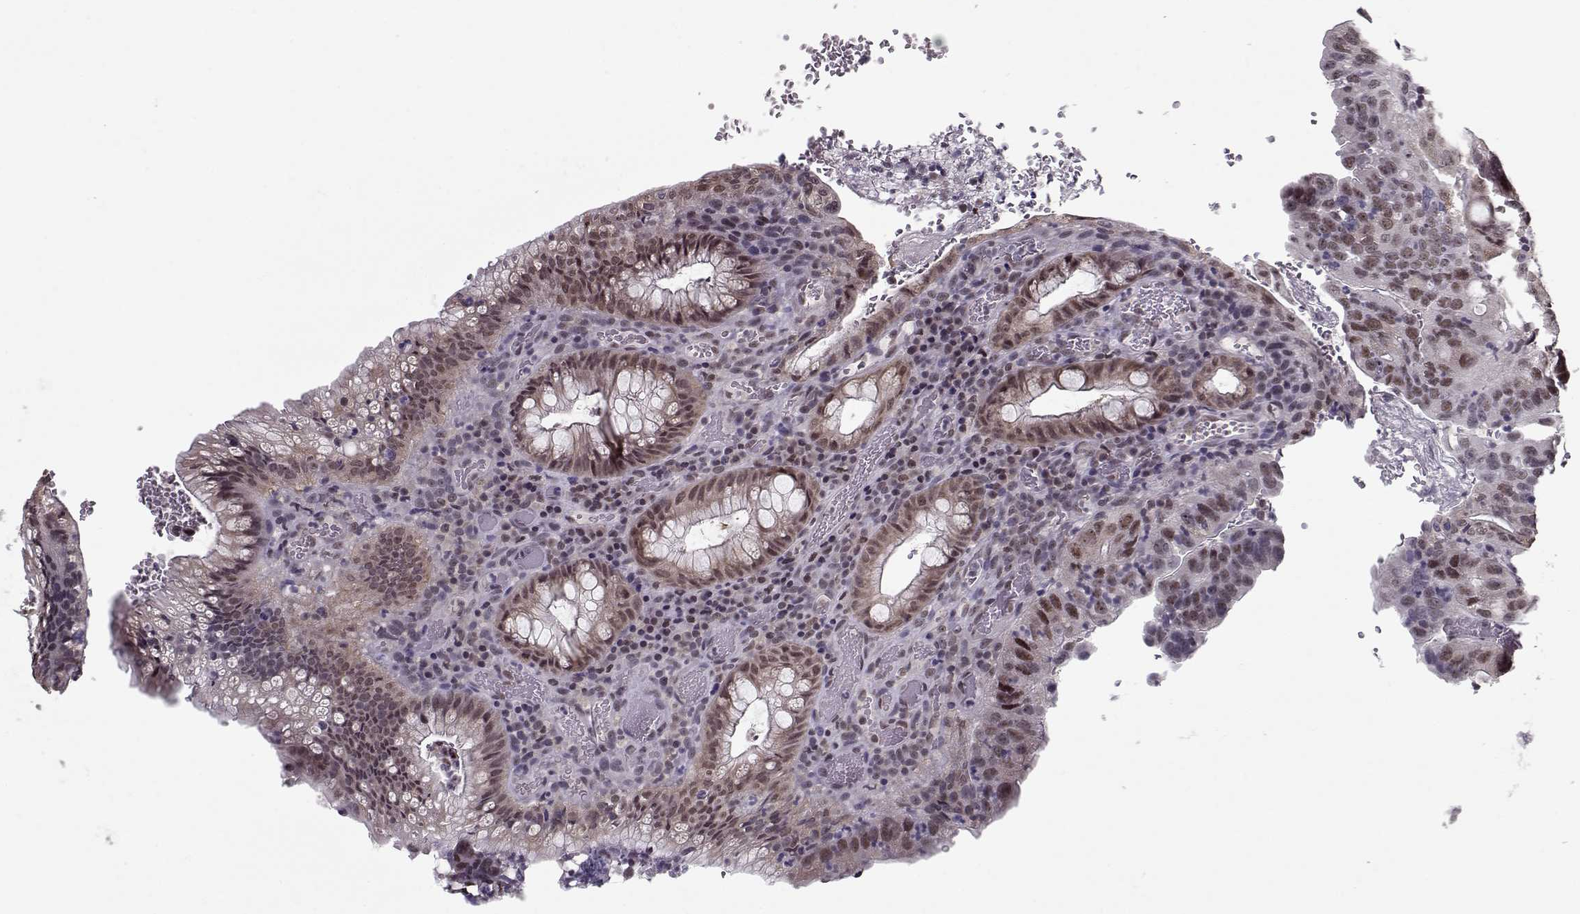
{"staining": {"intensity": "weak", "quantity": "25%-75%", "location": "nuclear"}, "tissue": "colorectal cancer", "cell_type": "Tumor cells", "image_type": "cancer", "snomed": [{"axis": "morphology", "description": "Adenocarcinoma, NOS"}, {"axis": "topography", "description": "Colon"}], "caption": "An immunohistochemistry micrograph of tumor tissue is shown. Protein staining in brown labels weak nuclear positivity in colorectal cancer within tumor cells.", "gene": "TESPA1", "patient": {"sex": "male", "age": 67}}